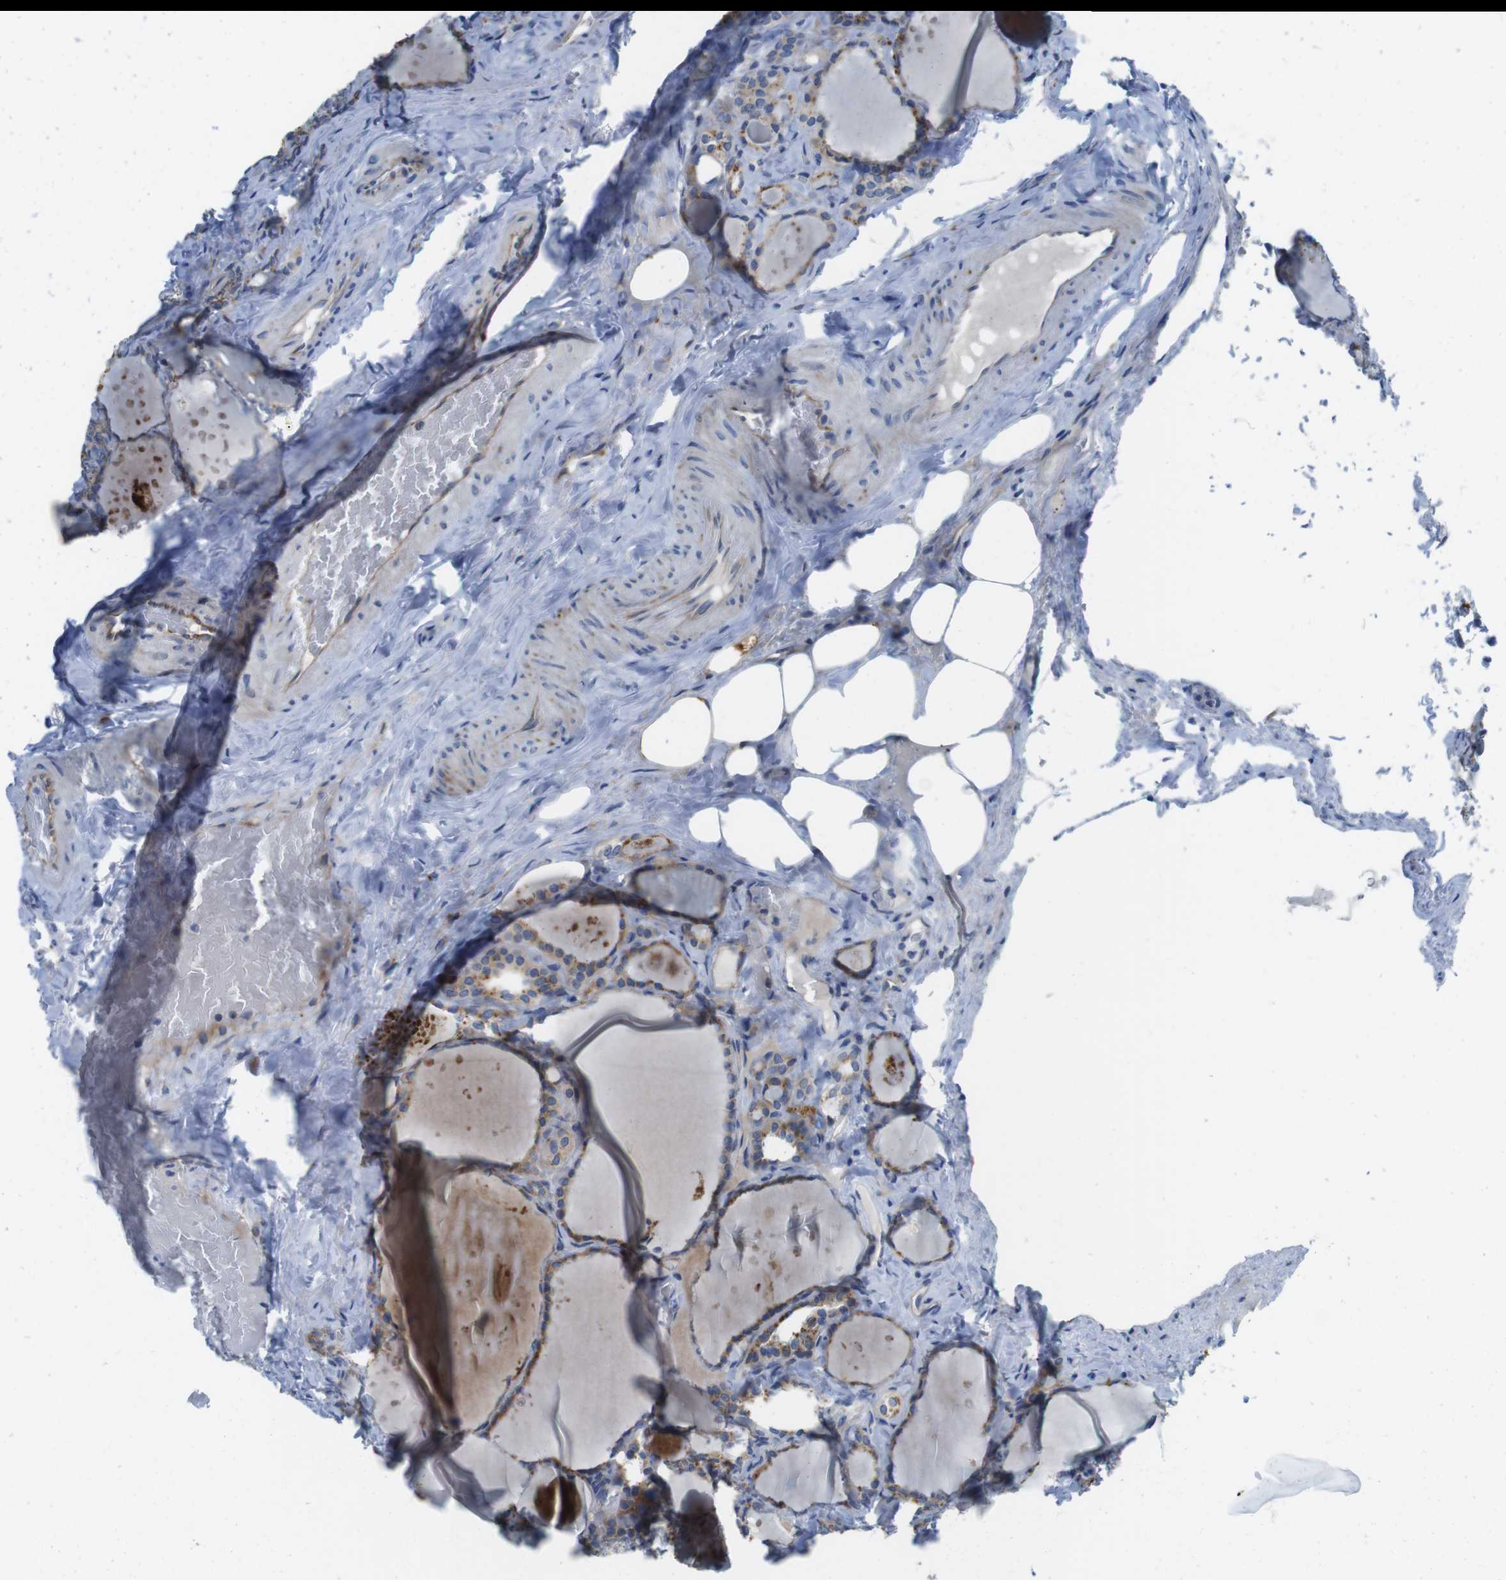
{"staining": {"intensity": "moderate", "quantity": ">75%", "location": "cytoplasmic/membranous"}, "tissue": "parathyroid gland", "cell_type": "Glandular cells", "image_type": "normal", "snomed": [{"axis": "morphology", "description": "Normal tissue, NOS"}, {"axis": "topography", "description": "Parathyroid gland"}], "caption": "The image reveals immunohistochemical staining of benign parathyroid gland. There is moderate cytoplasmic/membranous positivity is appreciated in approximately >75% of glandular cells.", "gene": "TMEM234", "patient": {"sex": "female", "age": 57}}